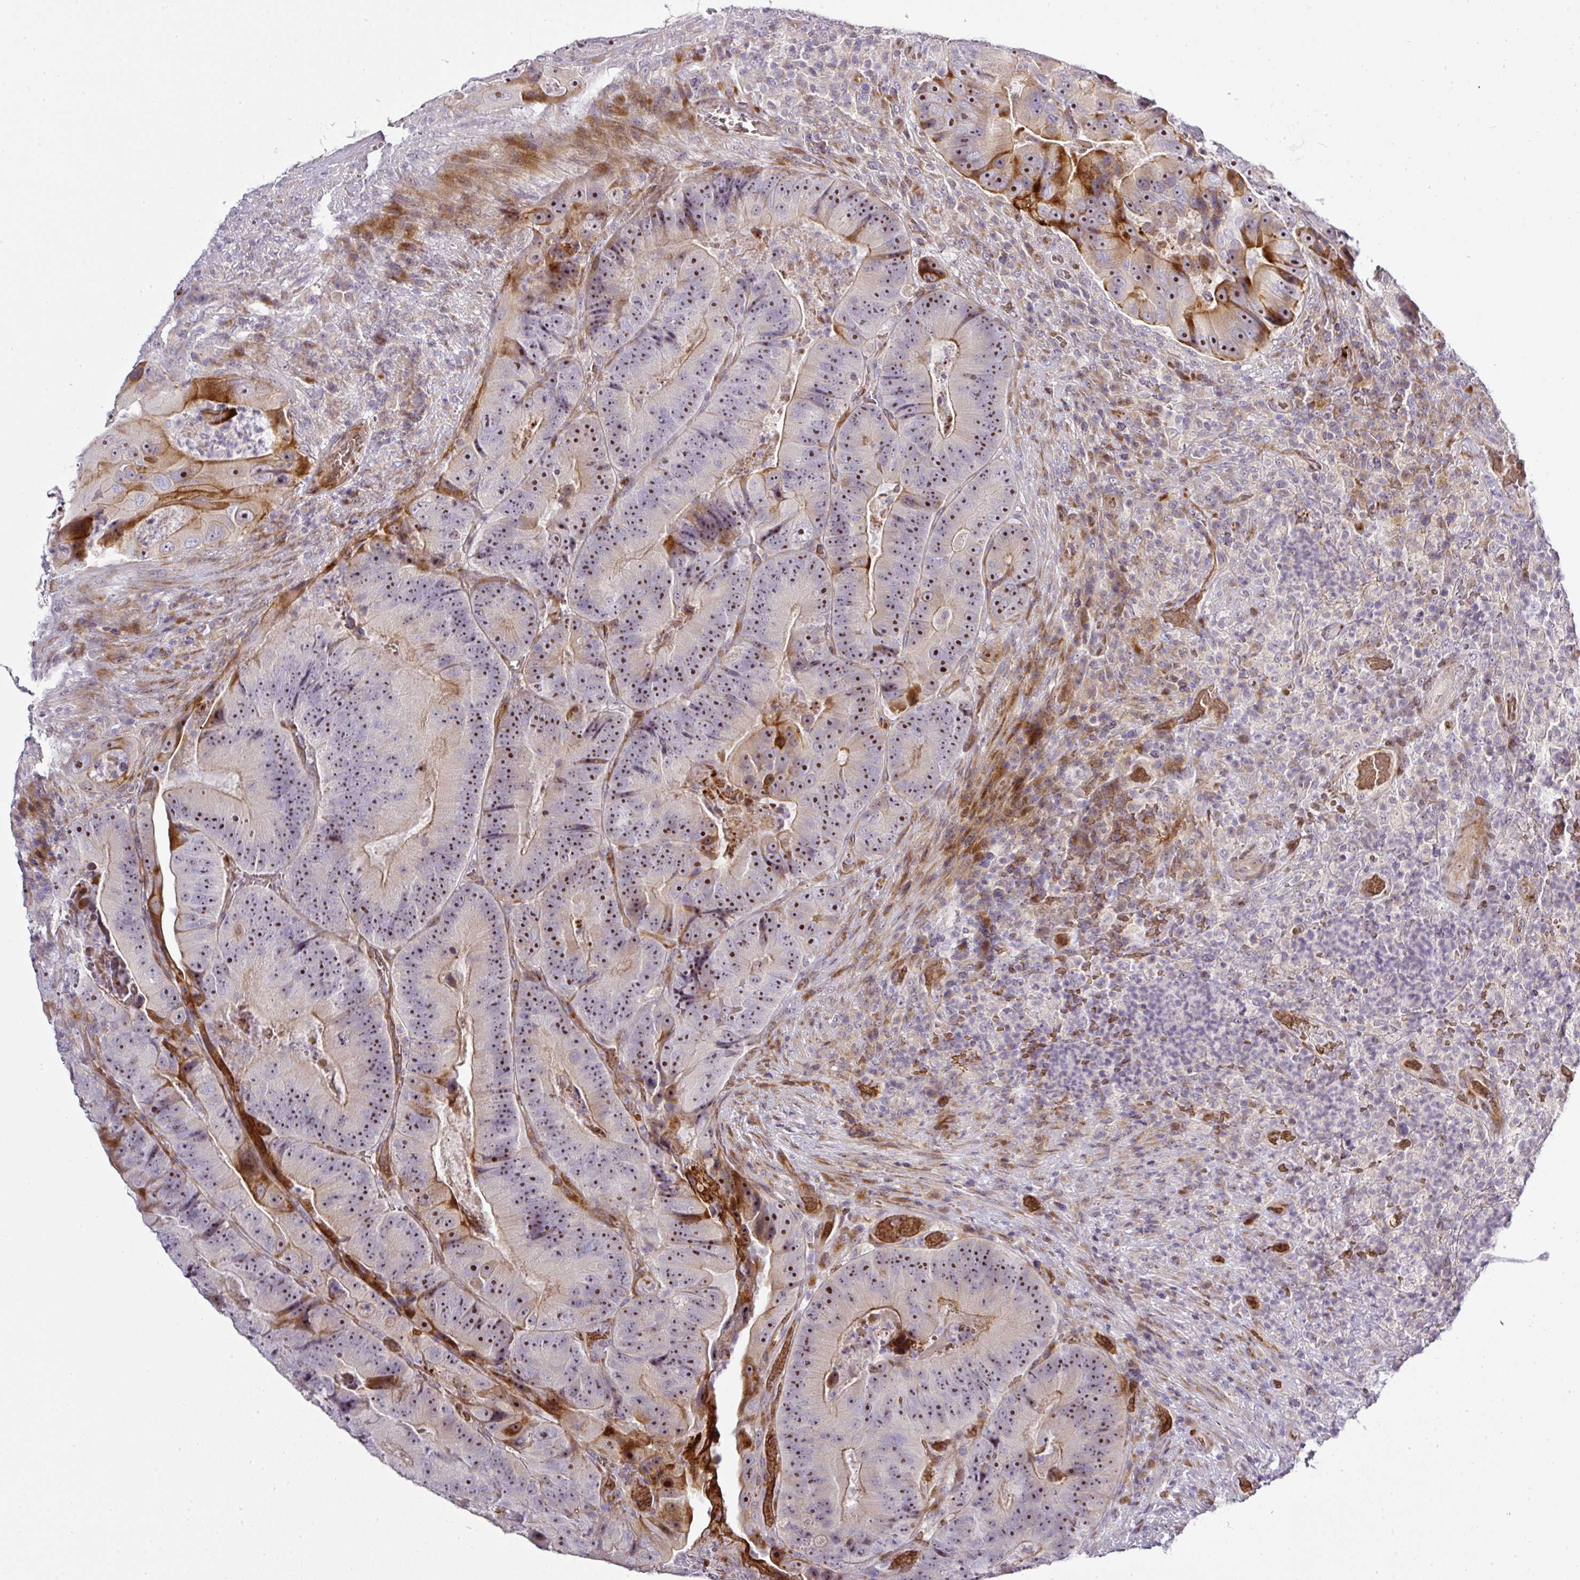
{"staining": {"intensity": "moderate", "quantity": ">75%", "location": "cytoplasmic/membranous,nuclear"}, "tissue": "colorectal cancer", "cell_type": "Tumor cells", "image_type": "cancer", "snomed": [{"axis": "morphology", "description": "Adenocarcinoma, NOS"}, {"axis": "topography", "description": "Colon"}], "caption": "Moderate cytoplasmic/membranous and nuclear staining is identified in approximately >75% of tumor cells in colorectal adenocarcinoma.", "gene": "ATP6V1F", "patient": {"sex": "female", "age": 86}}